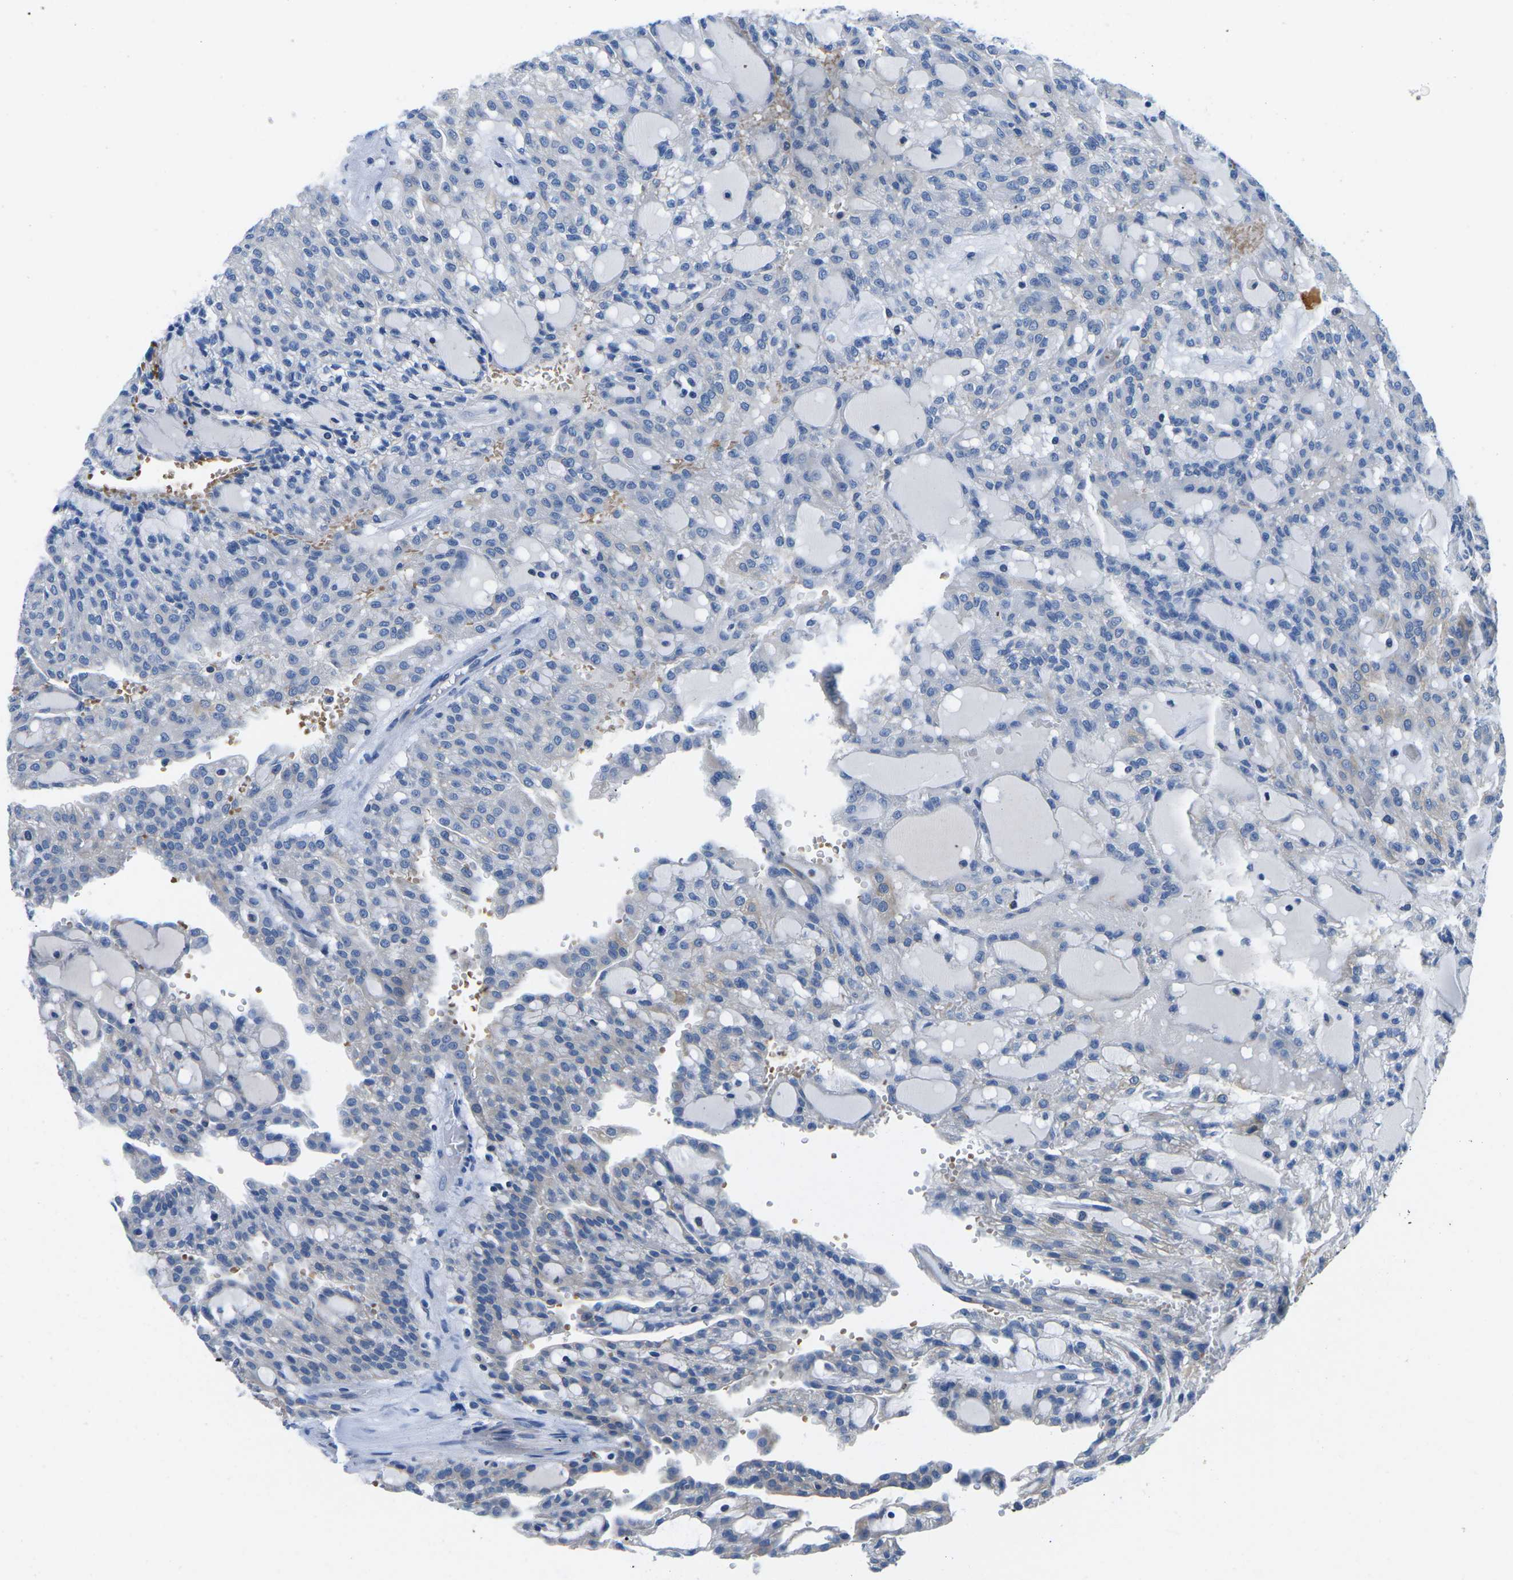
{"staining": {"intensity": "negative", "quantity": "none", "location": "none"}, "tissue": "renal cancer", "cell_type": "Tumor cells", "image_type": "cancer", "snomed": [{"axis": "morphology", "description": "Adenocarcinoma, NOS"}, {"axis": "topography", "description": "Kidney"}], "caption": "An immunohistochemistry histopathology image of renal cancer is shown. There is no staining in tumor cells of renal cancer.", "gene": "TM6SF1", "patient": {"sex": "male", "age": 63}}